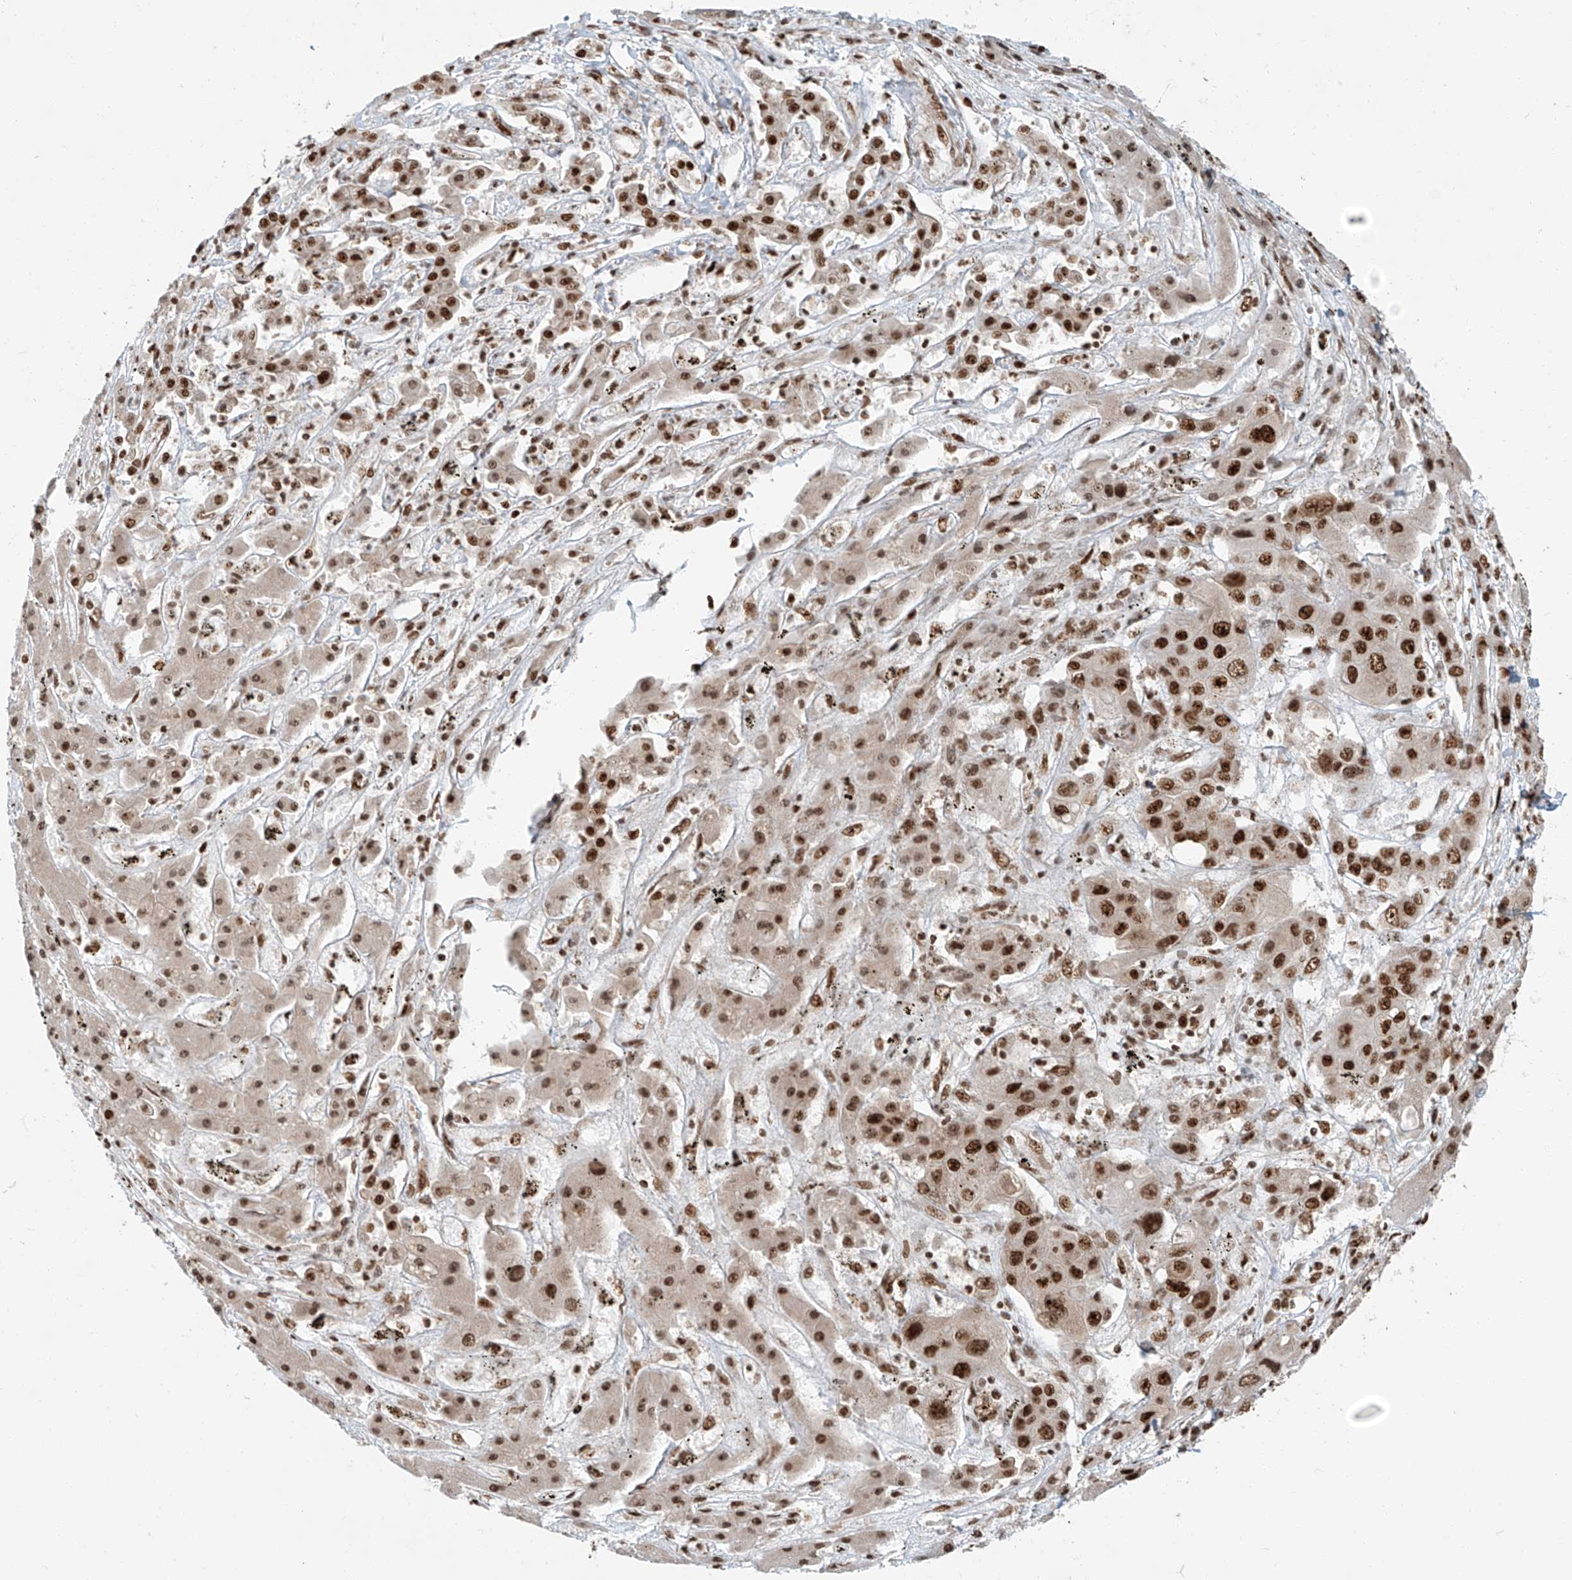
{"staining": {"intensity": "strong", "quantity": ">75%", "location": "nuclear"}, "tissue": "liver cancer", "cell_type": "Tumor cells", "image_type": "cancer", "snomed": [{"axis": "morphology", "description": "Cholangiocarcinoma"}, {"axis": "topography", "description": "Liver"}], "caption": "Immunohistochemical staining of human liver cholangiocarcinoma reveals high levels of strong nuclear positivity in about >75% of tumor cells.", "gene": "FAM193B", "patient": {"sex": "male", "age": 67}}